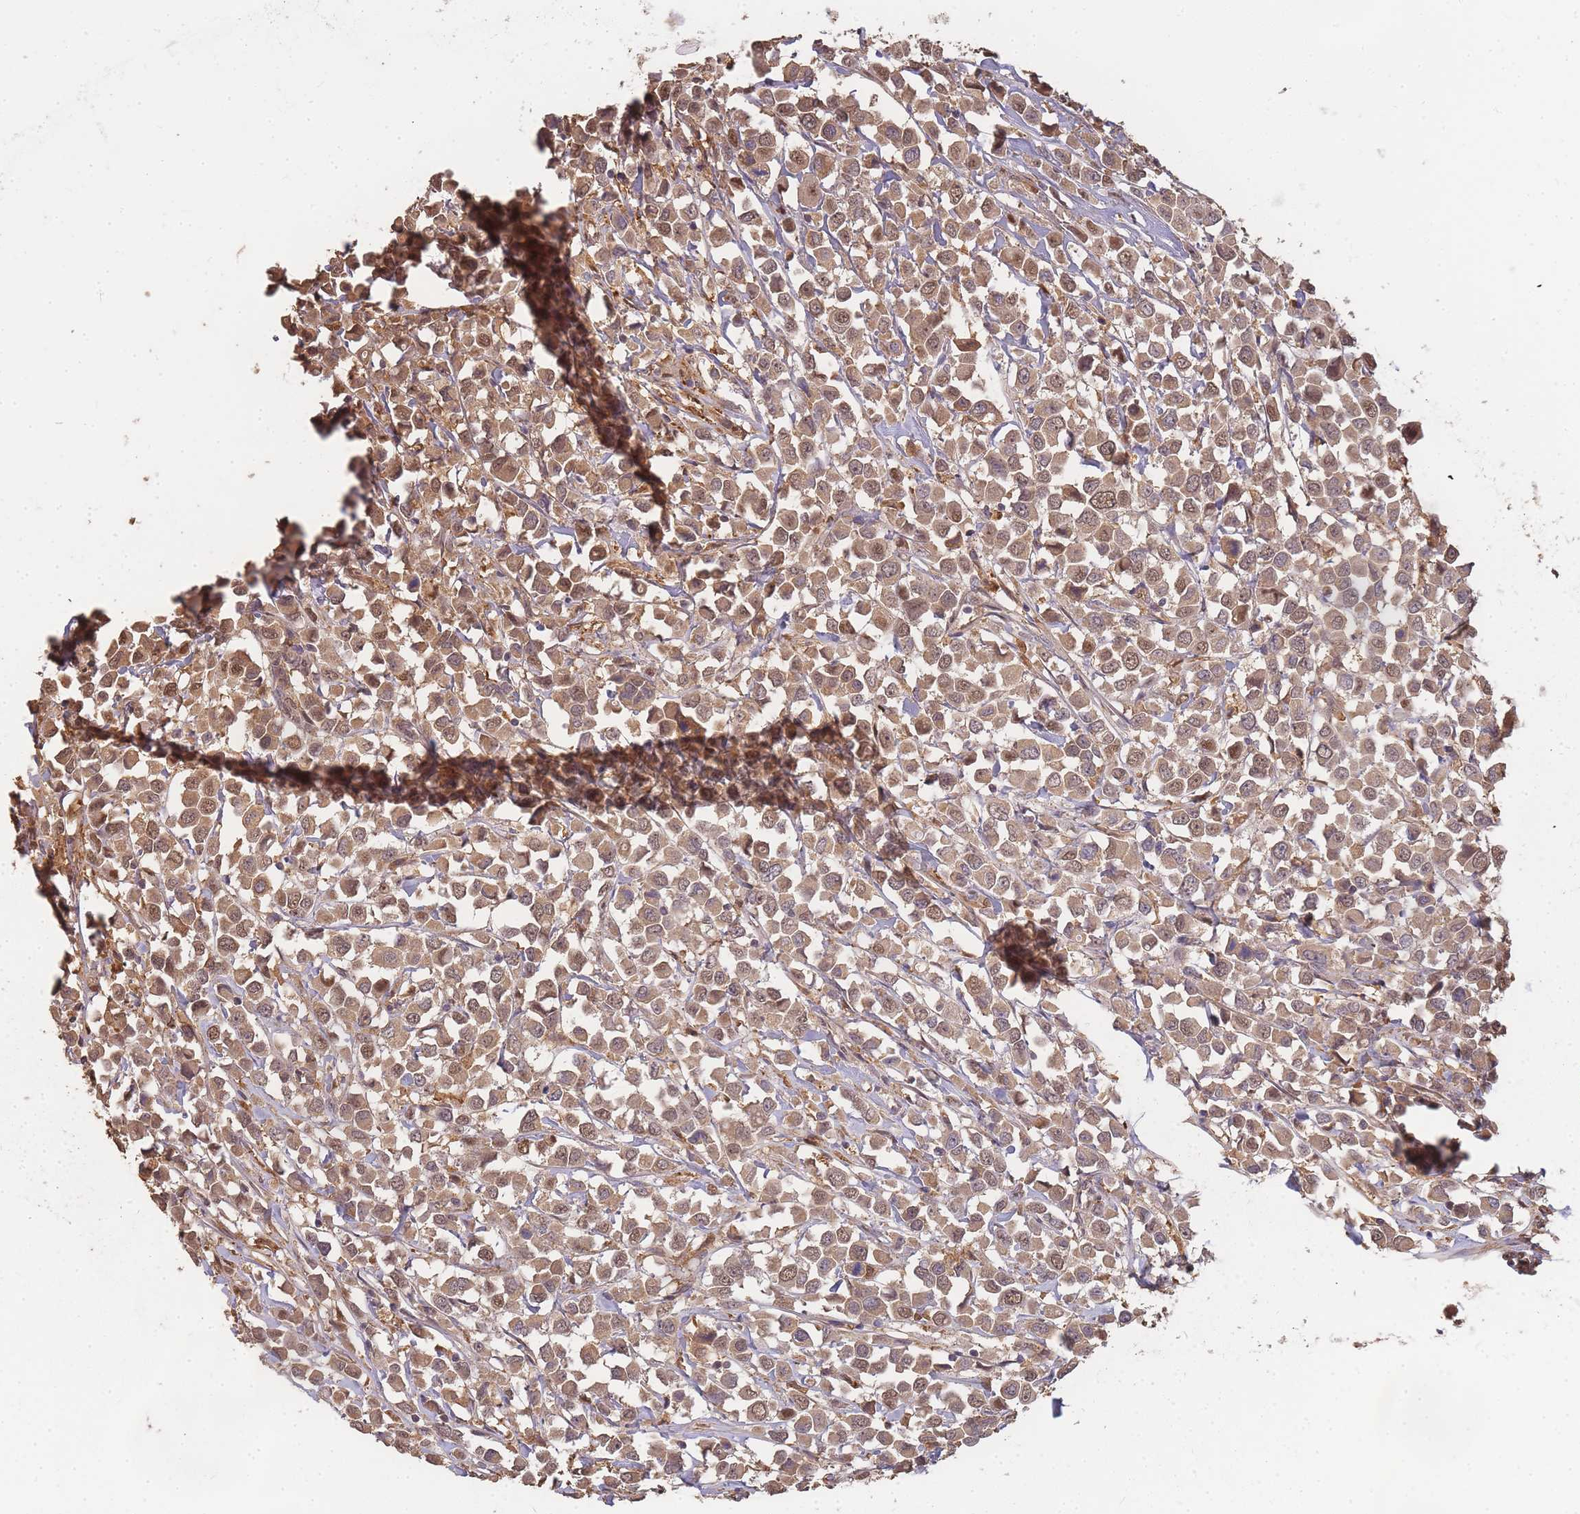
{"staining": {"intensity": "moderate", "quantity": ">75%", "location": "cytoplasmic/membranous,nuclear"}, "tissue": "breast cancer", "cell_type": "Tumor cells", "image_type": "cancer", "snomed": [{"axis": "morphology", "description": "Duct carcinoma"}, {"axis": "topography", "description": "Breast"}], "caption": "Immunohistochemistry (IHC) micrograph of breast invasive ductal carcinoma stained for a protein (brown), which exhibits medium levels of moderate cytoplasmic/membranous and nuclear positivity in about >75% of tumor cells.", "gene": "CDKN2AIPNL", "patient": {"sex": "female", "age": 61}}